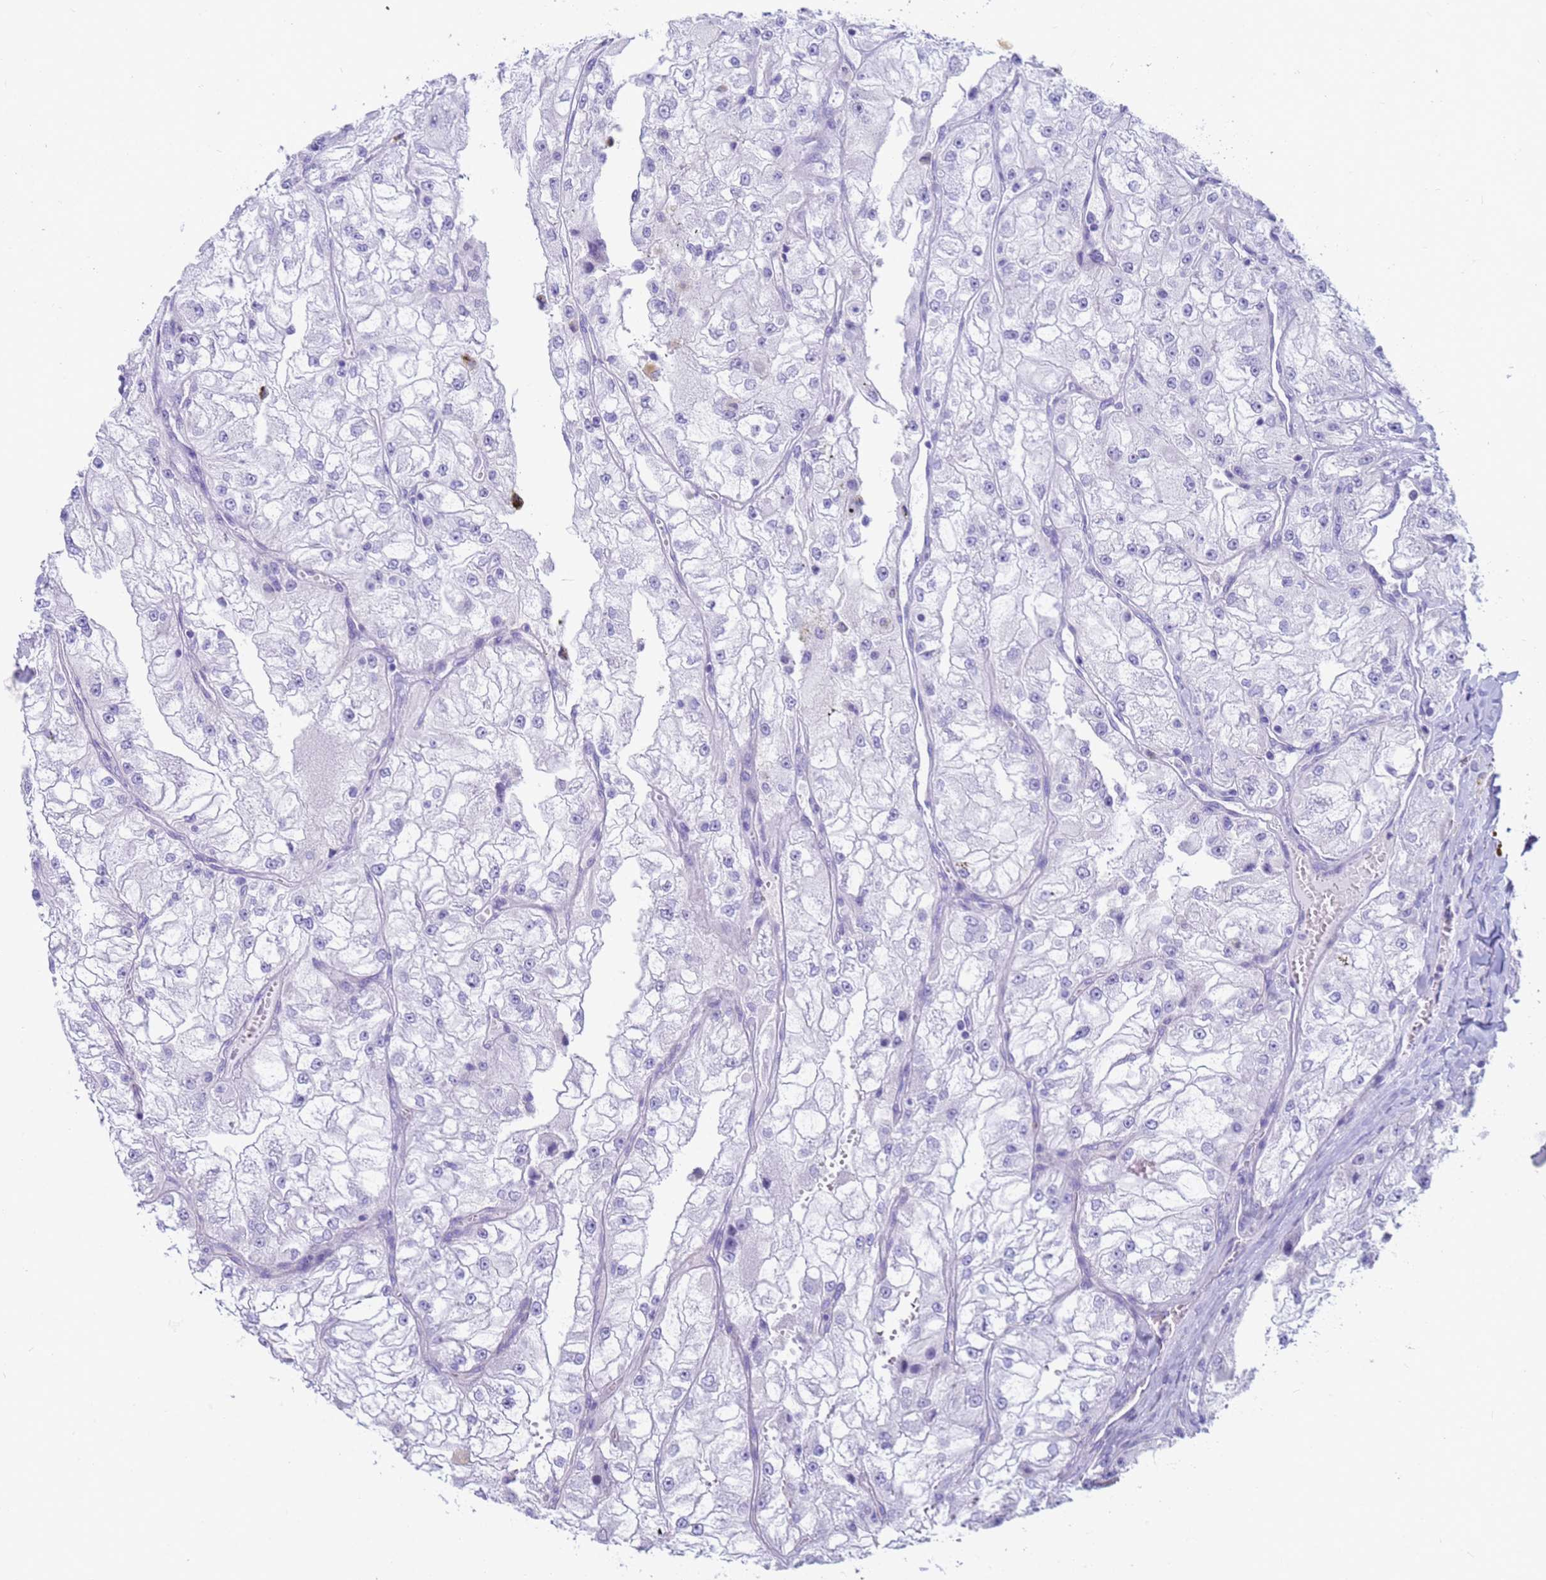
{"staining": {"intensity": "negative", "quantity": "none", "location": "none"}, "tissue": "renal cancer", "cell_type": "Tumor cells", "image_type": "cancer", "snomed": [{"axis": "morphology", "description": "Adenocarcinoma, NOS"}, {"axis": "topography", "description": "Kidney"}], "caption": "Human renal cancer (adenocarcinoma) stained for a protein using immunohistochemistry (IHC) displays no expression in tumor cells.", "gene": "RNASE2", "patient": {"sex": "female", "age": 72}}